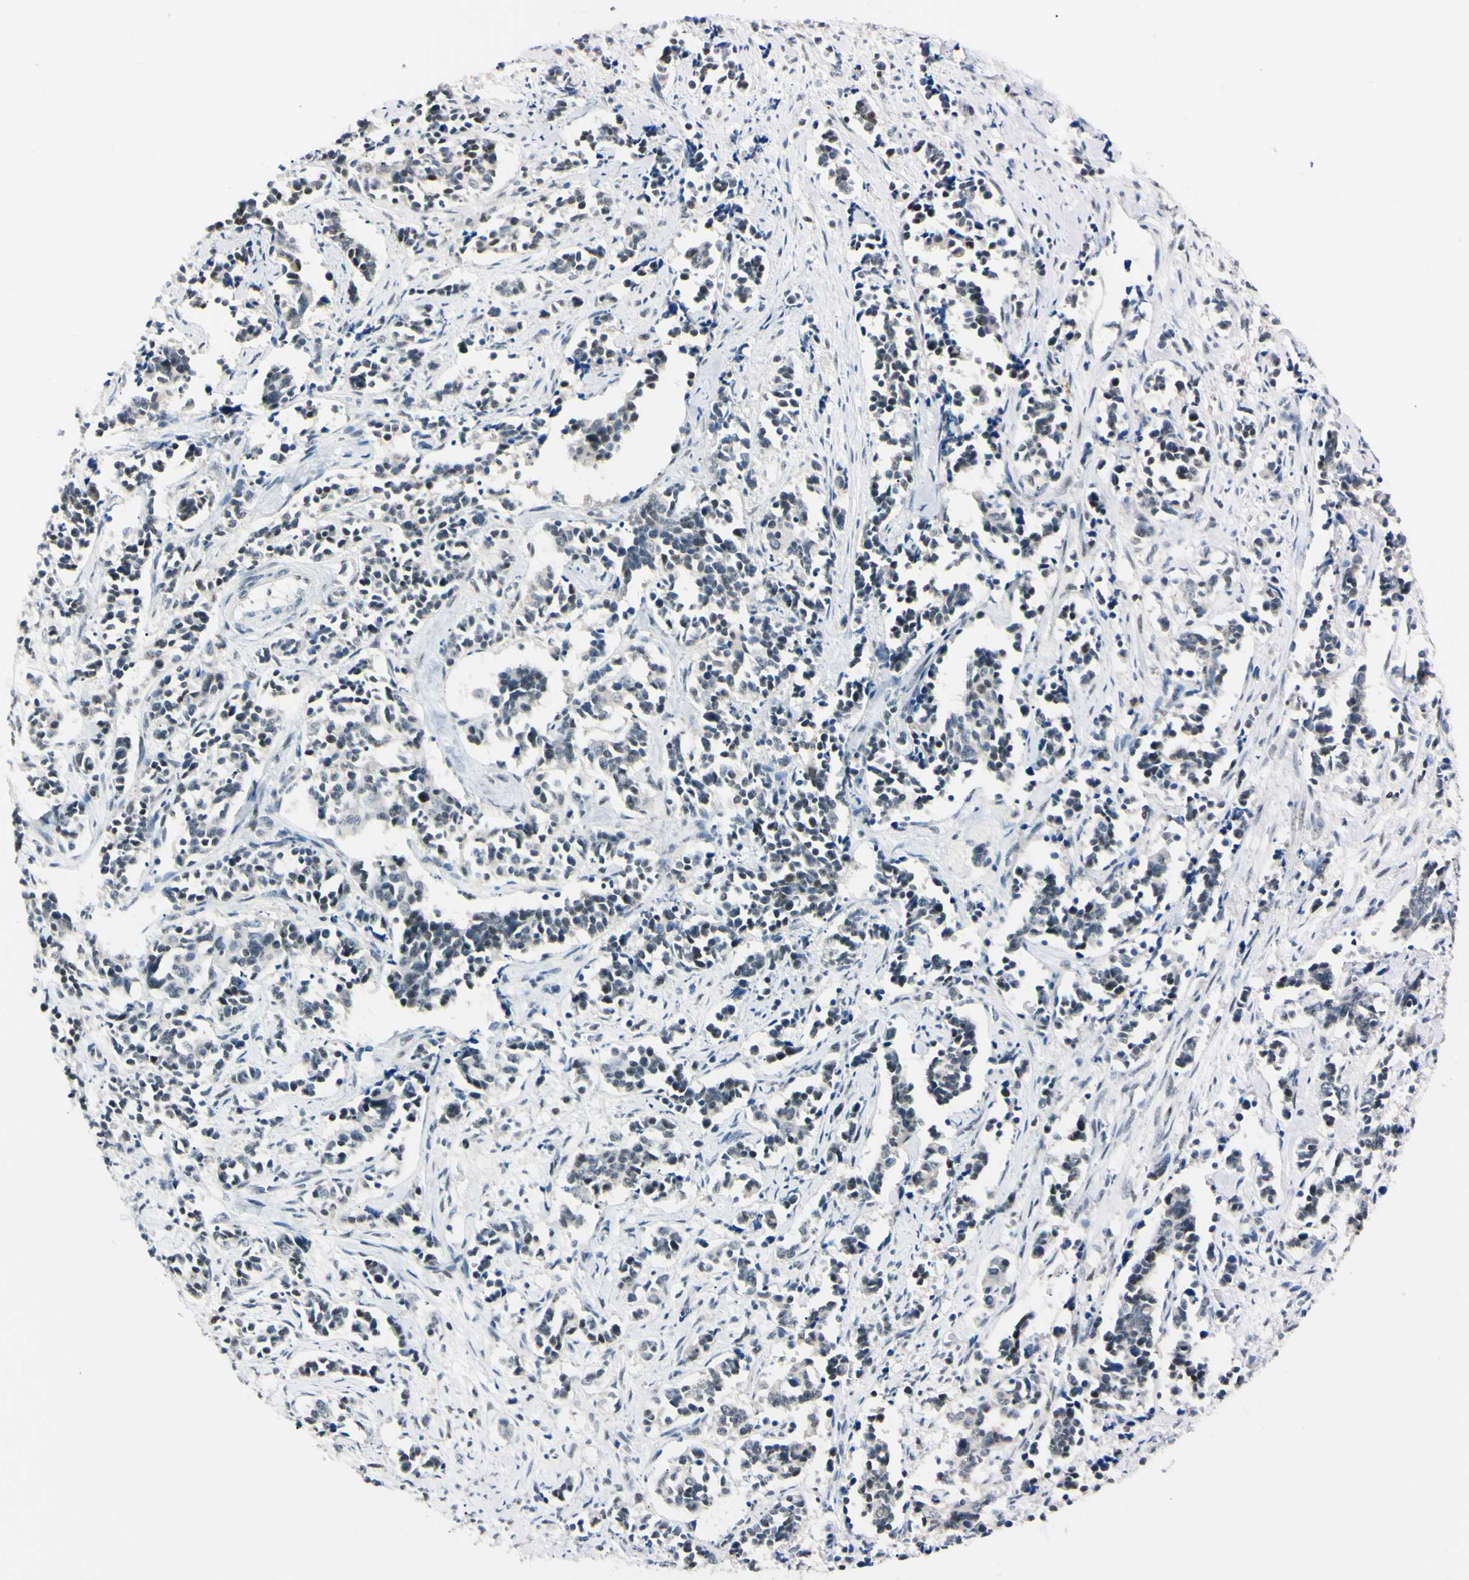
{"staining": {"intensity": "negative", "quantity": "none", "location": "none"}, "tissue": "cervical cancer", "cell_type": "Tumor cells", "image_type": "cancer", "snomed": [{"axis": "morphology", "description": "Normal tissue, NOS"}, {"axis": "morphology", "description": "Squamous cell carcinoma, NOS"}, {"axis": "topography", "description": "Cervix"}], "caption": "Image shows no significant protein expression in tumor cells of cervical squamous cell carcinoma.", "gene": "C1orf174", "patient": {"sex": "female", "age": 35}}